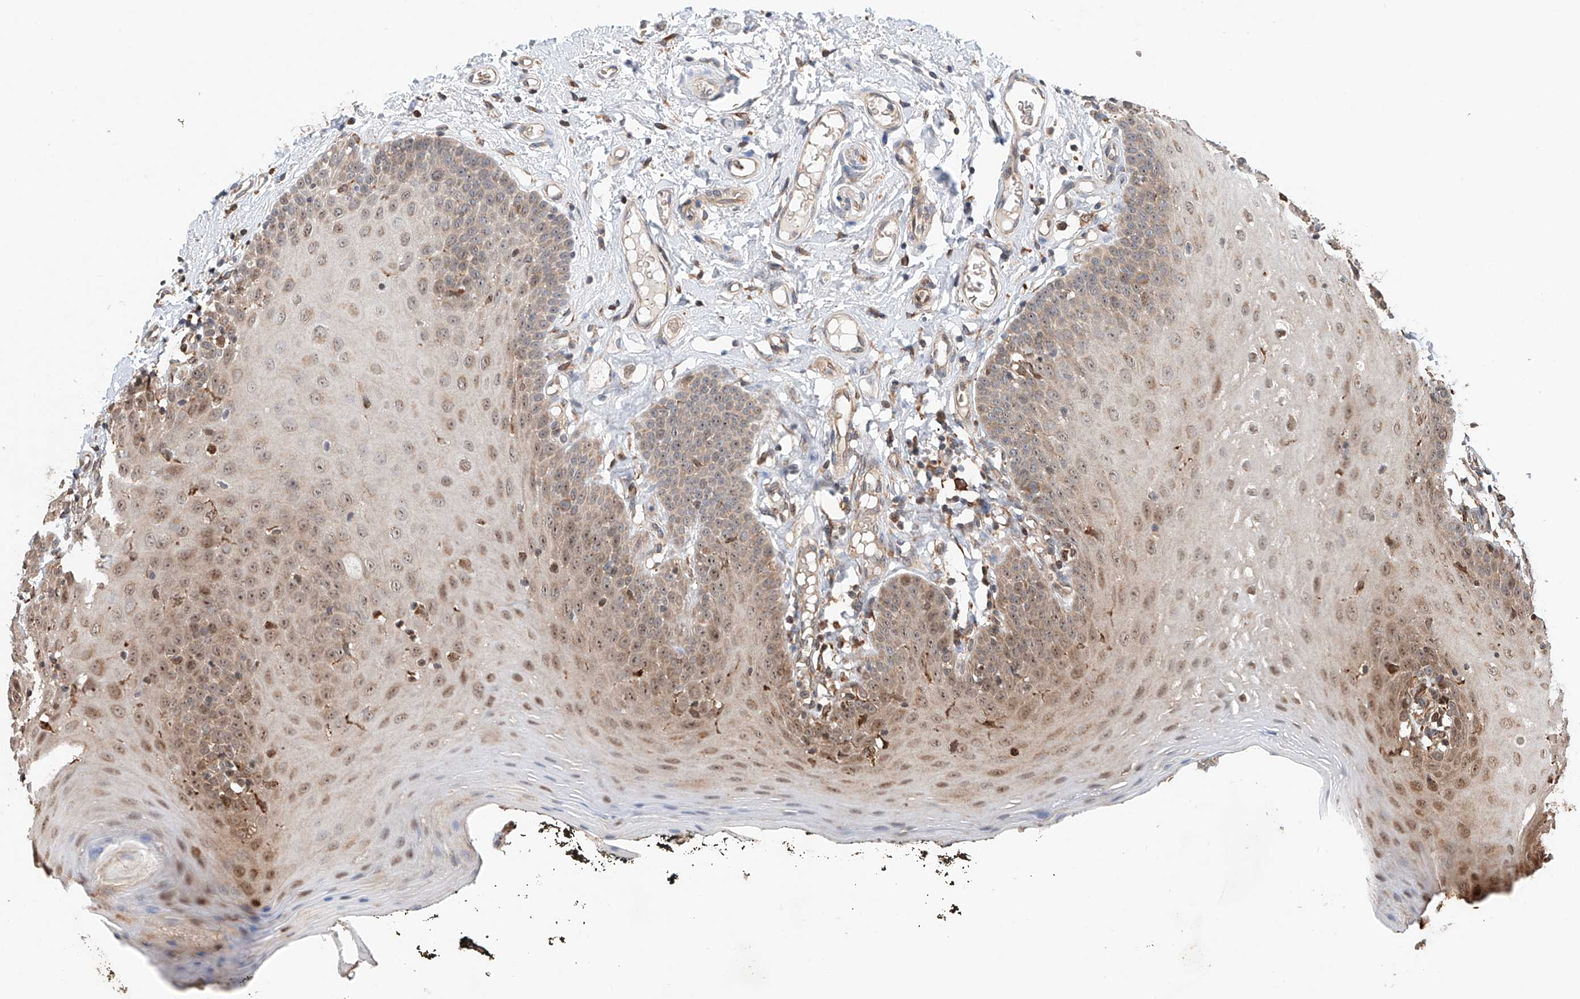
{"staining": {"intensity": "moderate", "quantity": ">75%", "location": "cytoplasmic/membranous,nuclear"}, "tissue": "oral mucosa", "cell_type": "Squamous epithelial cells", "image_type": "normal", "snomed": [{"axis": "morphology", "description": "Normal tissue, NOS"}, {"axis": "topography", "description": "Oral tissue"}], "caption": "The micrograph demonstrates immunohistochemical staining of normal oral mucosa. There is moderate cytoplasmic/membranous,nuclear expression is present in about >75% of squamous epithelial cells. (DAB IHC, brown staining for protein, blue staining for nuclei).", "gene": "DNAH8", "patient": {"sex": "male", "age": 74}}